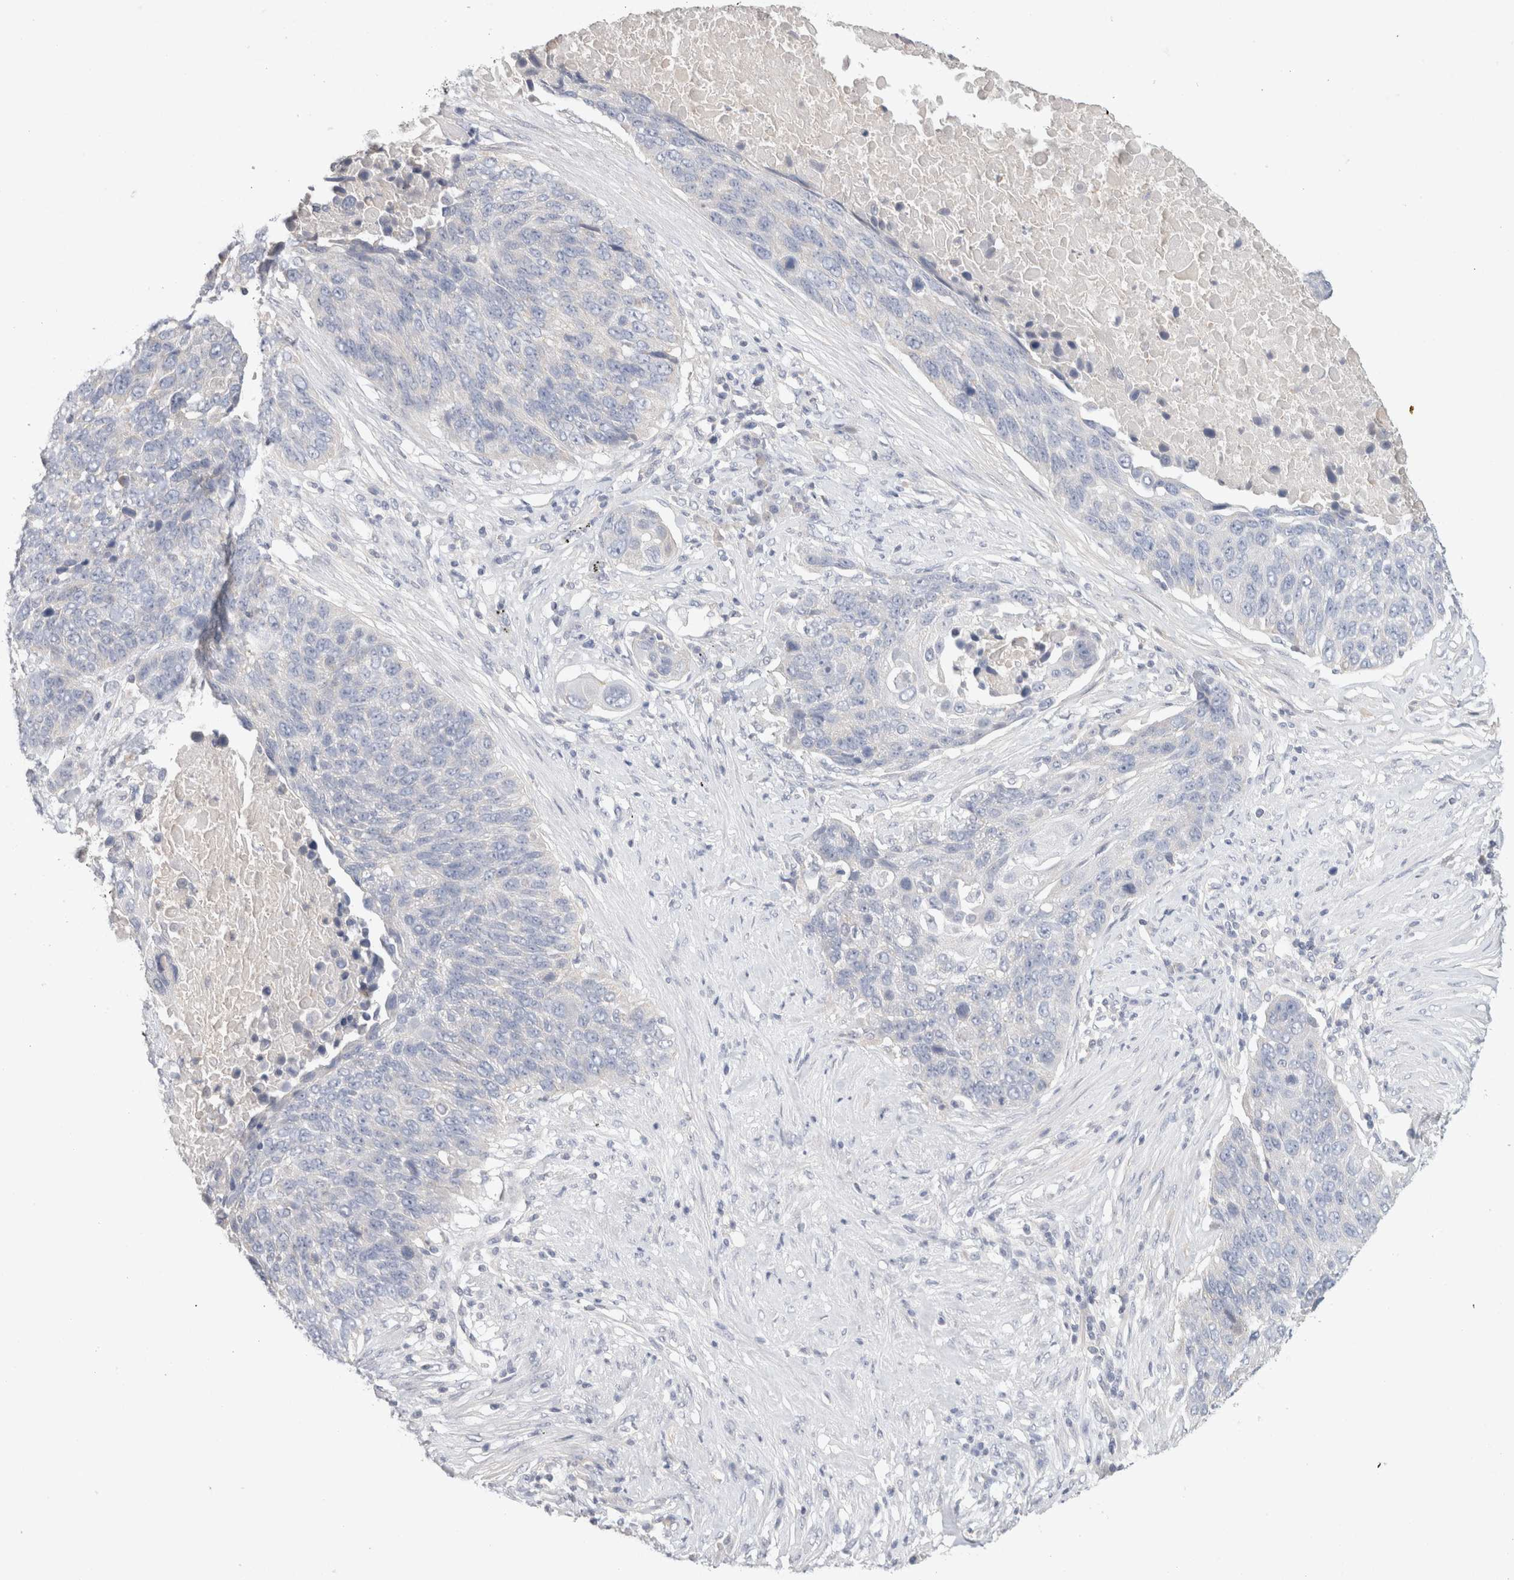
{"staining": {"intensity": "negative", "quantity": "none", "location": "none"}, "tissue": "lung cancer", "cell_type": "Tumor cells", "image_type": "cancer", "snomed": [{"axis": "morphology", "description": "Squamous cell carcinoma, NOS"}, {"axis": "topography", "description": "Lung"}], "caption": "Immunohistochemistry micrograph of squamous cell carcinoma (lung) stained for a protein (brown), which reveals no positivity in tumor cells.", "gene": "MPP2", "patient": {"sex": "male", "age": 66}}